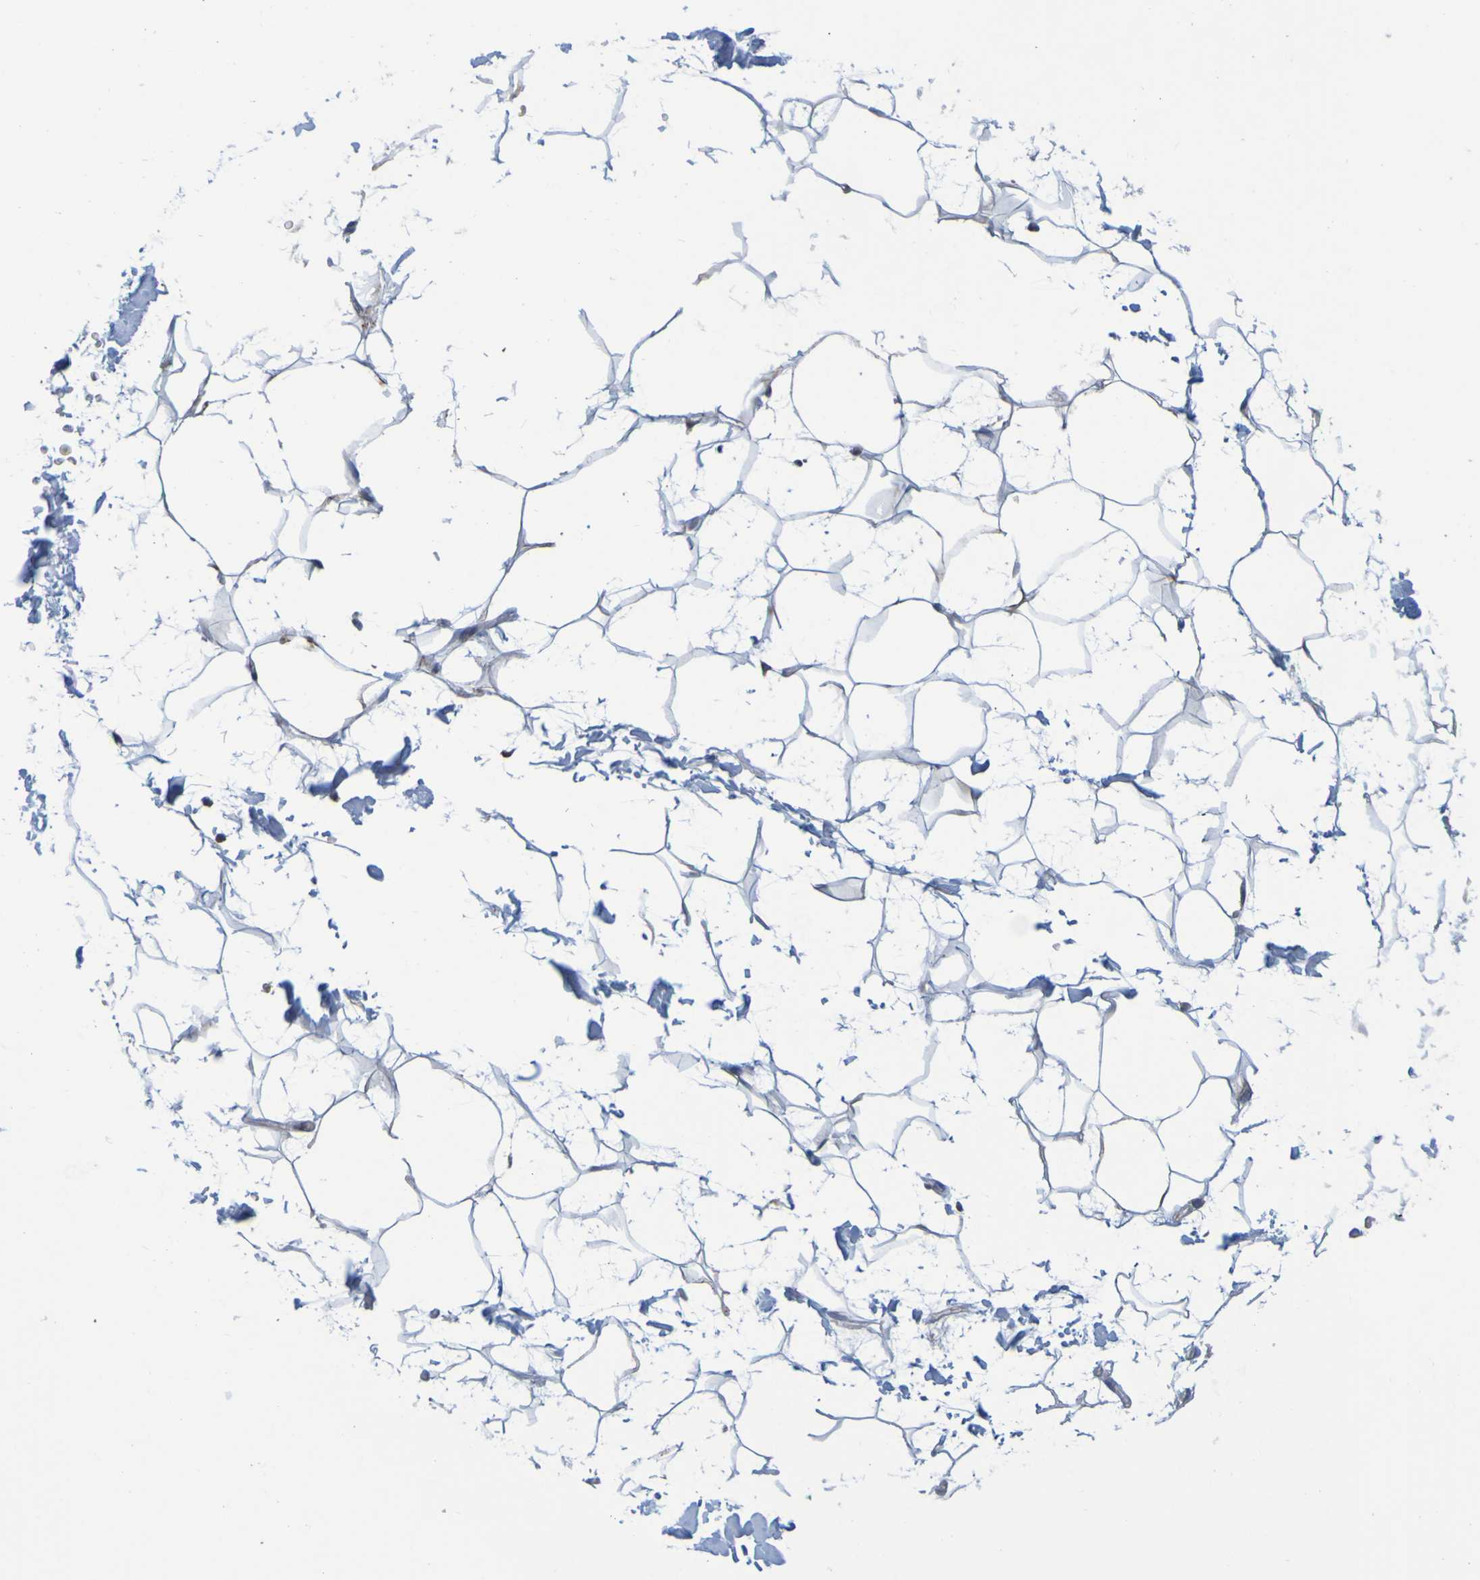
{"staining": {"intensity": "weak", "quantity": "25%-75%", "location": "cytoplasmic/membranous"}, "tissue": "adipose tissue", "cell_type": "Adipocytes", "image_type": "normal", "snomed": [{"axis": "morphology", "description": "Normal tissue, NOS"}, {"axis": "topography", "description": "Soft tissue"}], "caption": "Adipocytes exhibit low levels of weak cytoplasmic/membranous staining in approximately 25%-75% of cells in normal human adipose tissue.", "gene": "SIL1", "patient": {"sex": "male", "age": 72}}